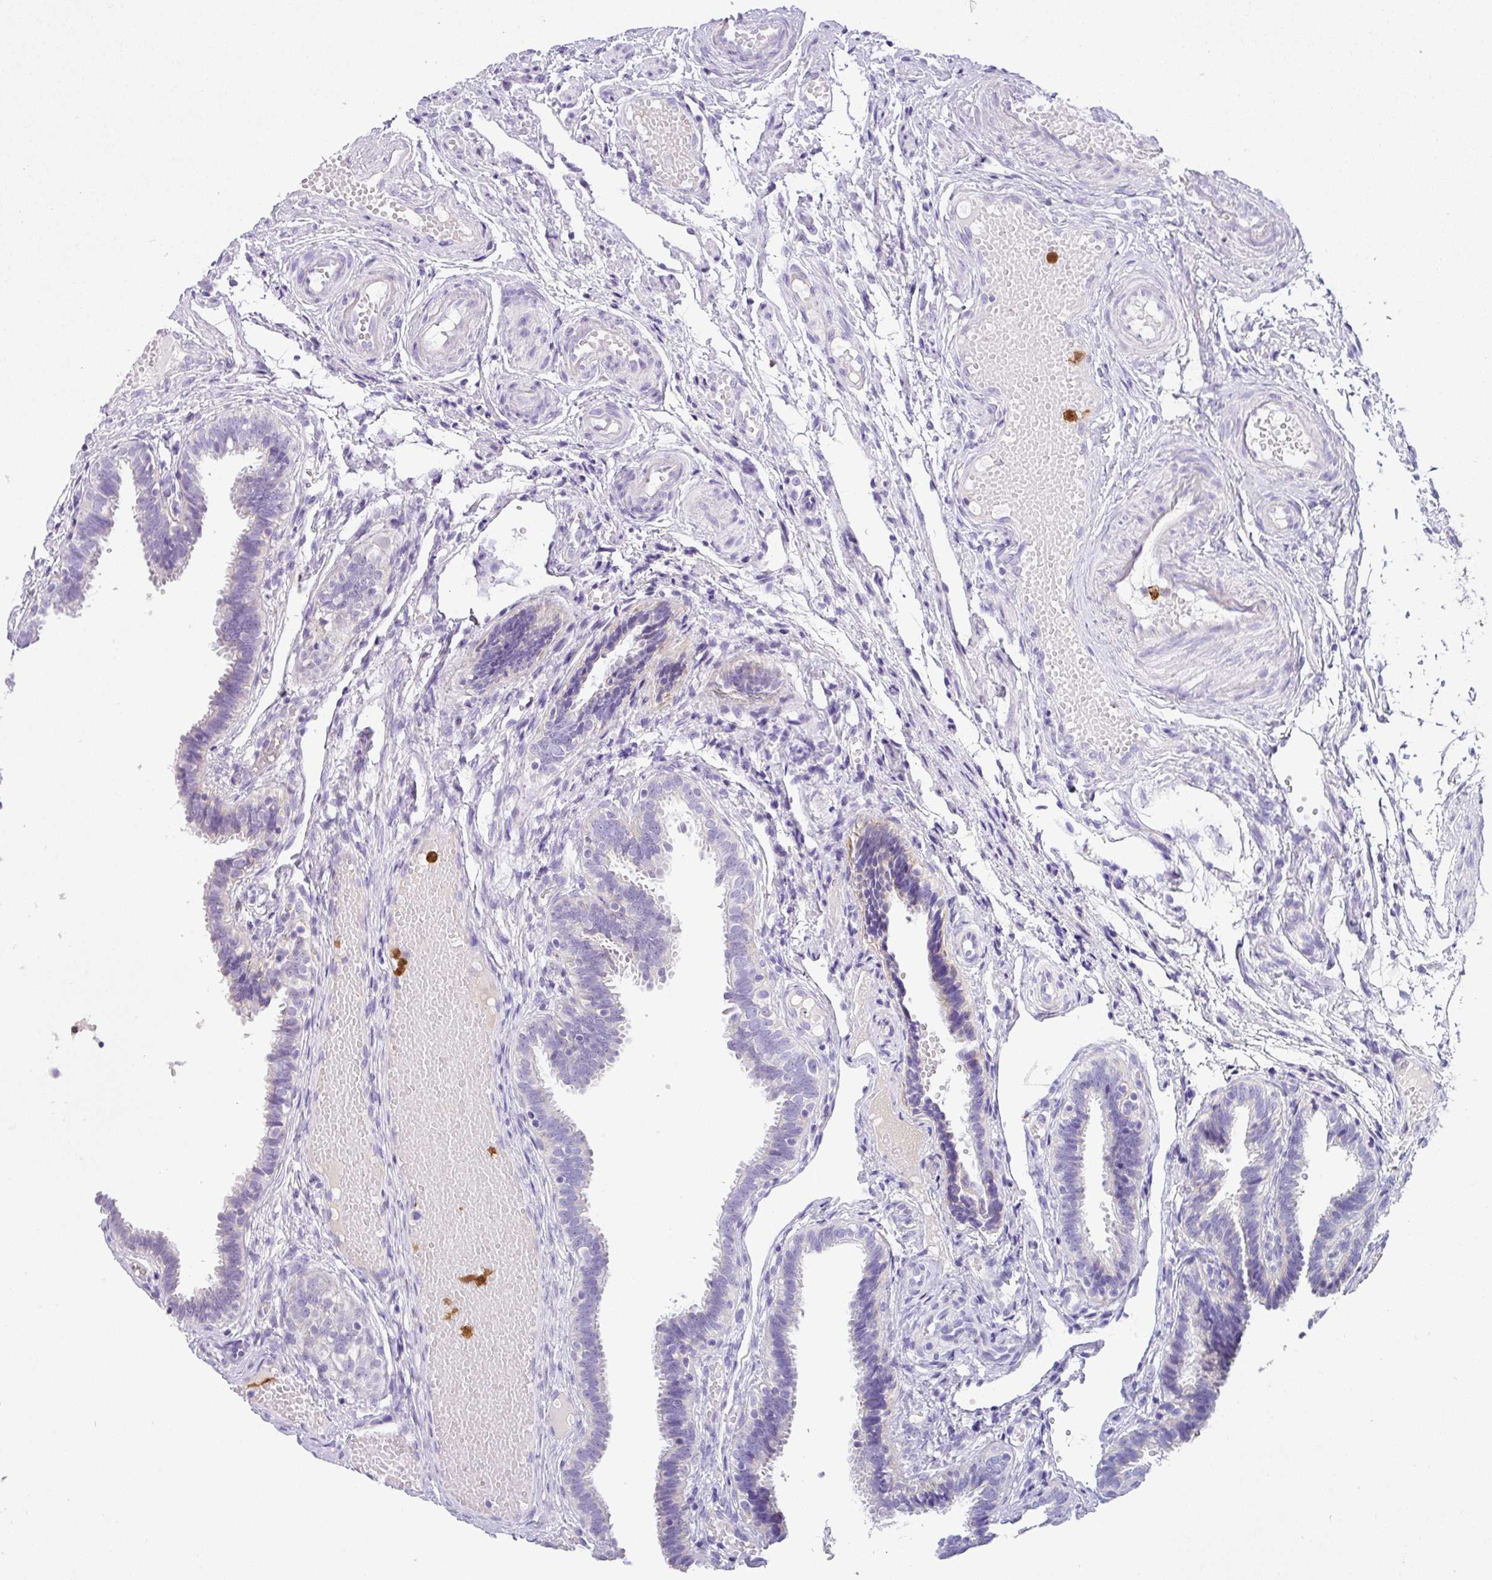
{"staining": {"intensity": "negative", "quantity": "none", "location": "none"}, "tissue": "fallopian tube", "cell_type": "Glandular cells", "image_type": "normal", "snomed": [{"axis": "morphology", "description": "Normal tissue, NOS"}, {"axis": "topography", "description": "Fallopian tube"}], "caption": "Fallopian tube was stained to show a protein in brown. There is no significant expression in glandular cells. (Stains: DAB (3,3'-diaminobenzidine) immunohistochemistry (IHC) with hematoxylin counter stain, Microscopy: brightfield microscopy at high magnification).", "gene": "SH2D3C", "patient": {"sex": "female", "age": 37}}